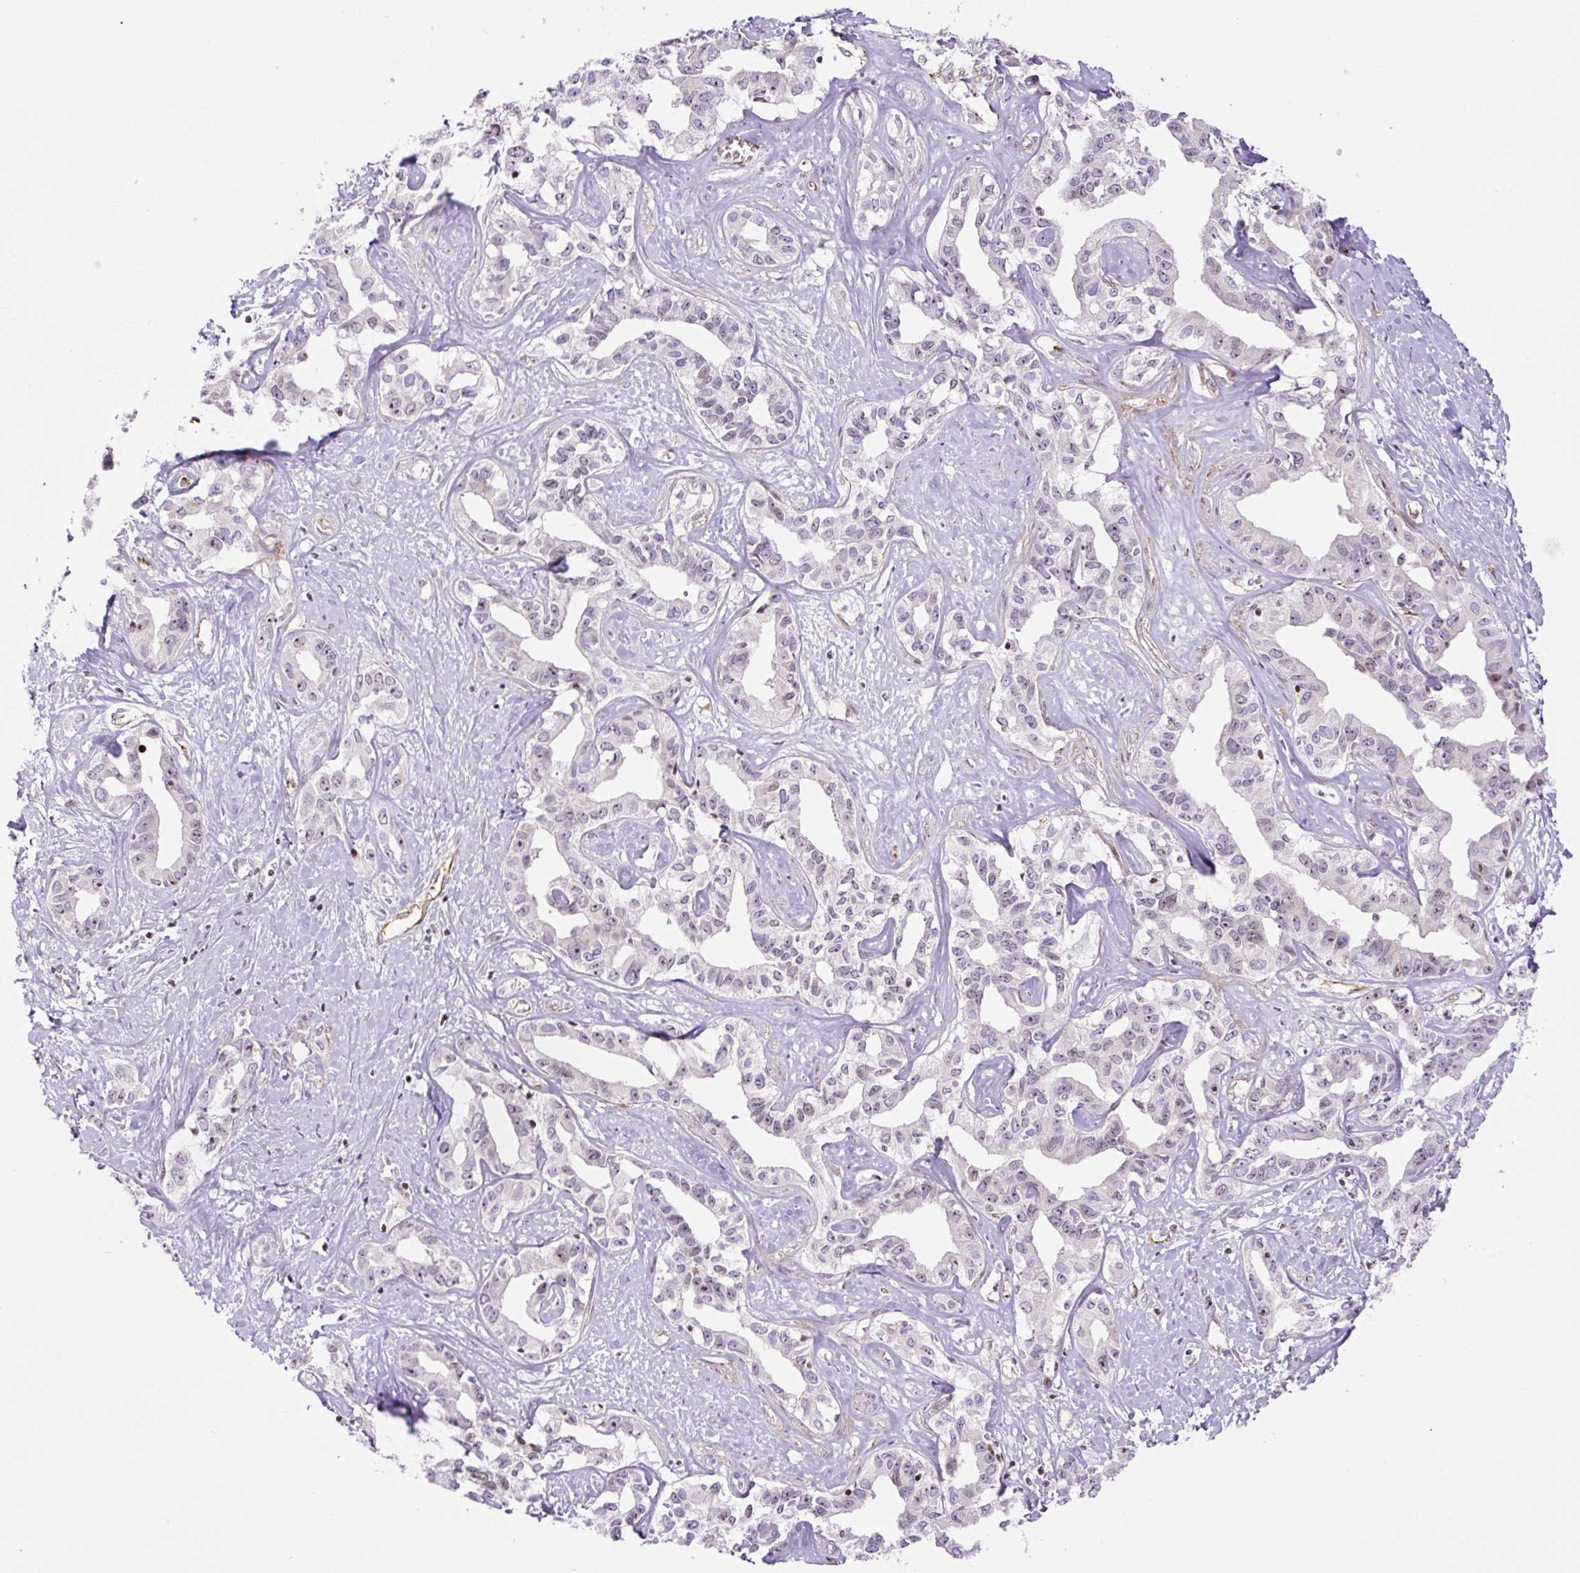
{"staining": {"intensity": "weak", "quantity": "<25%", "location": "nuclear"}, "tissue": "liver cancer", "cell_type": "Tumor cells", "image_type": "cancer", "snomed": [{"axis": "morphology", "description": "Cholangiocarcinoma"}, {"axis": "topography", "description": "Liver"}], "caption": "A photomicrograph of liver cholangiocarcinoma stained for a protein shows no brown staining in tumor cells.", "gene": "ZNF417", "patient": {"sex": "male", "age": 59}}